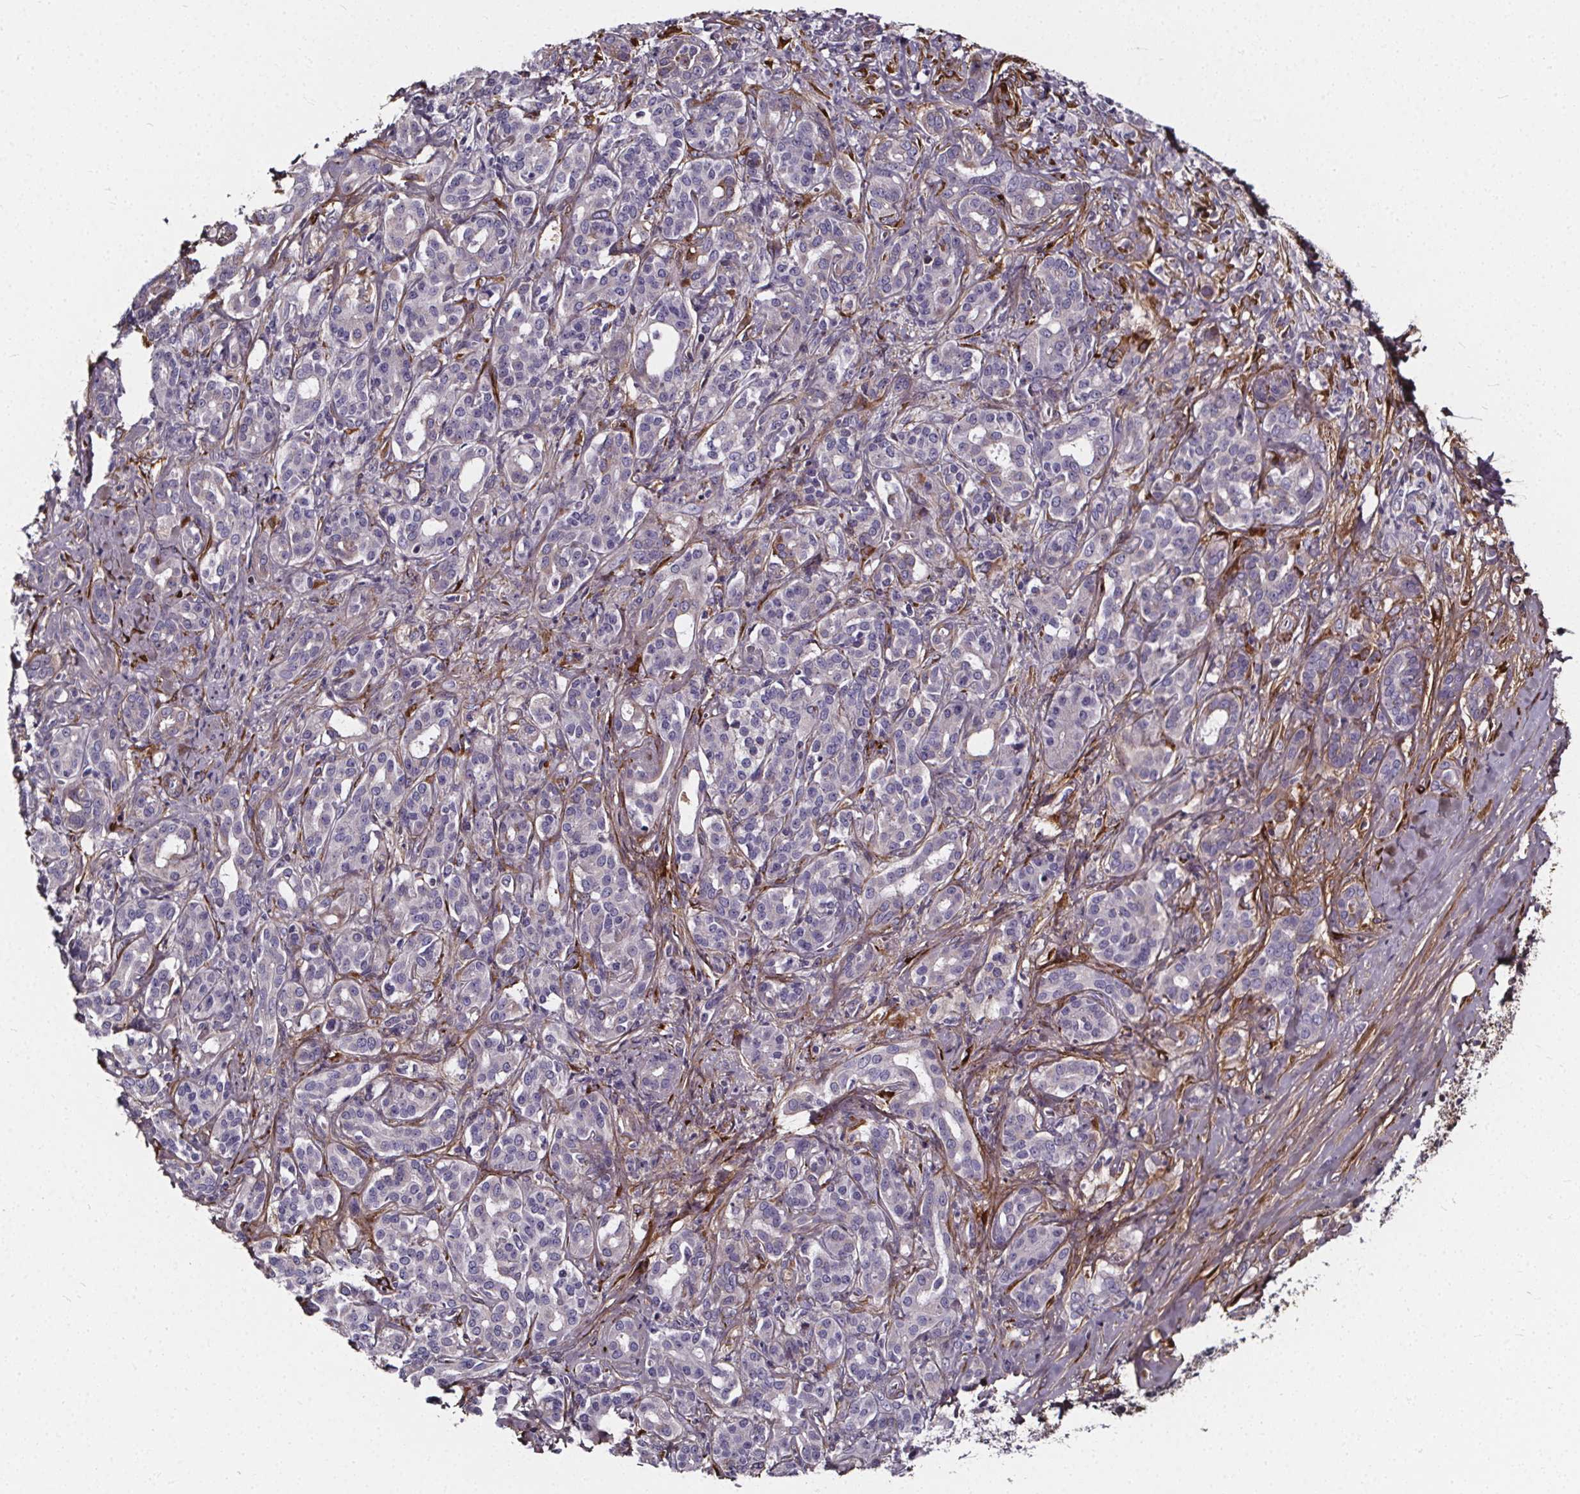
{"staining": {"intensity": "negative", "quantity": "none", "location": "none"}, "tissue": "pancreatic cancer", "cell_type": "Tumor cells", "image_type": "cancer", "snomed": [{"axis": "morphology", "description": "Normal tissue, NOS"}, {"axis": "morphology", "description": "Inflammation, NOS"}, {"axis": "morphology", "description": "Adenocarcinoma, NOS"}, {"axis": "topography", "description": "Pancreas"}], "caption": "The immunohistochemistry histopathology image has no significant staining in tumor cells of pancreatic cancer tissue.", "gene": "AEBP1", "patient": {"sex": "male", "age": 57}}